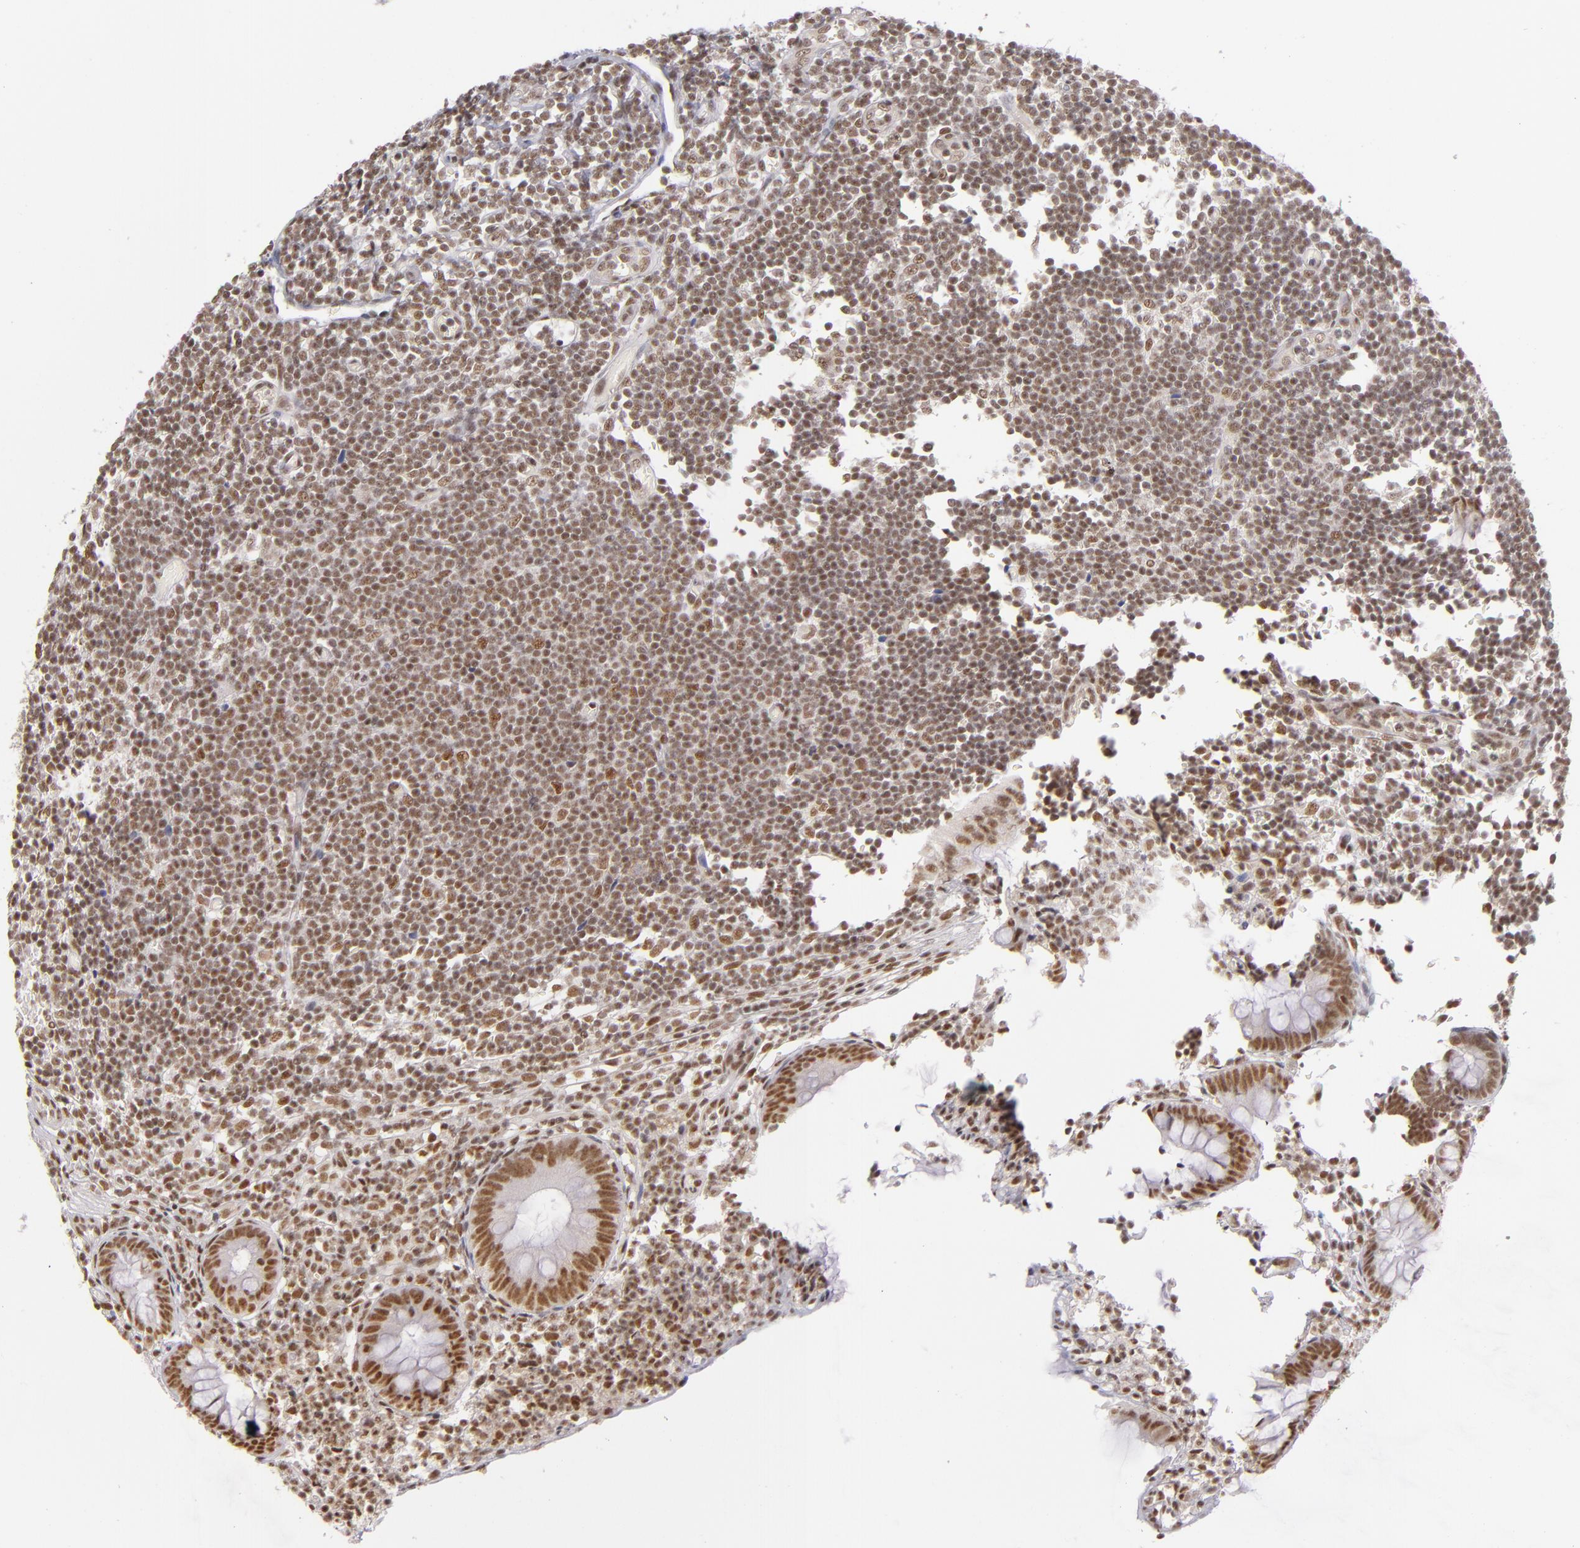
{"staining": {"intensity": "moderate", "quantity": ">75%", "location": "nuclear"}, "tissue": "appendix", "cell_type": "Glandular cells", "image_type": "normal", "snomed": [{"axis": "morphology", "description": "Normal tissue, NOS"}, {"axis": "topography", "description": "Appendix"}], "caption": "Unremarkable appendix demonstrates moderate nuclear positivity in about >75% of glandular cells.", "gene": "ZNF148", "patient": {"sex": "male", "age": 38}}